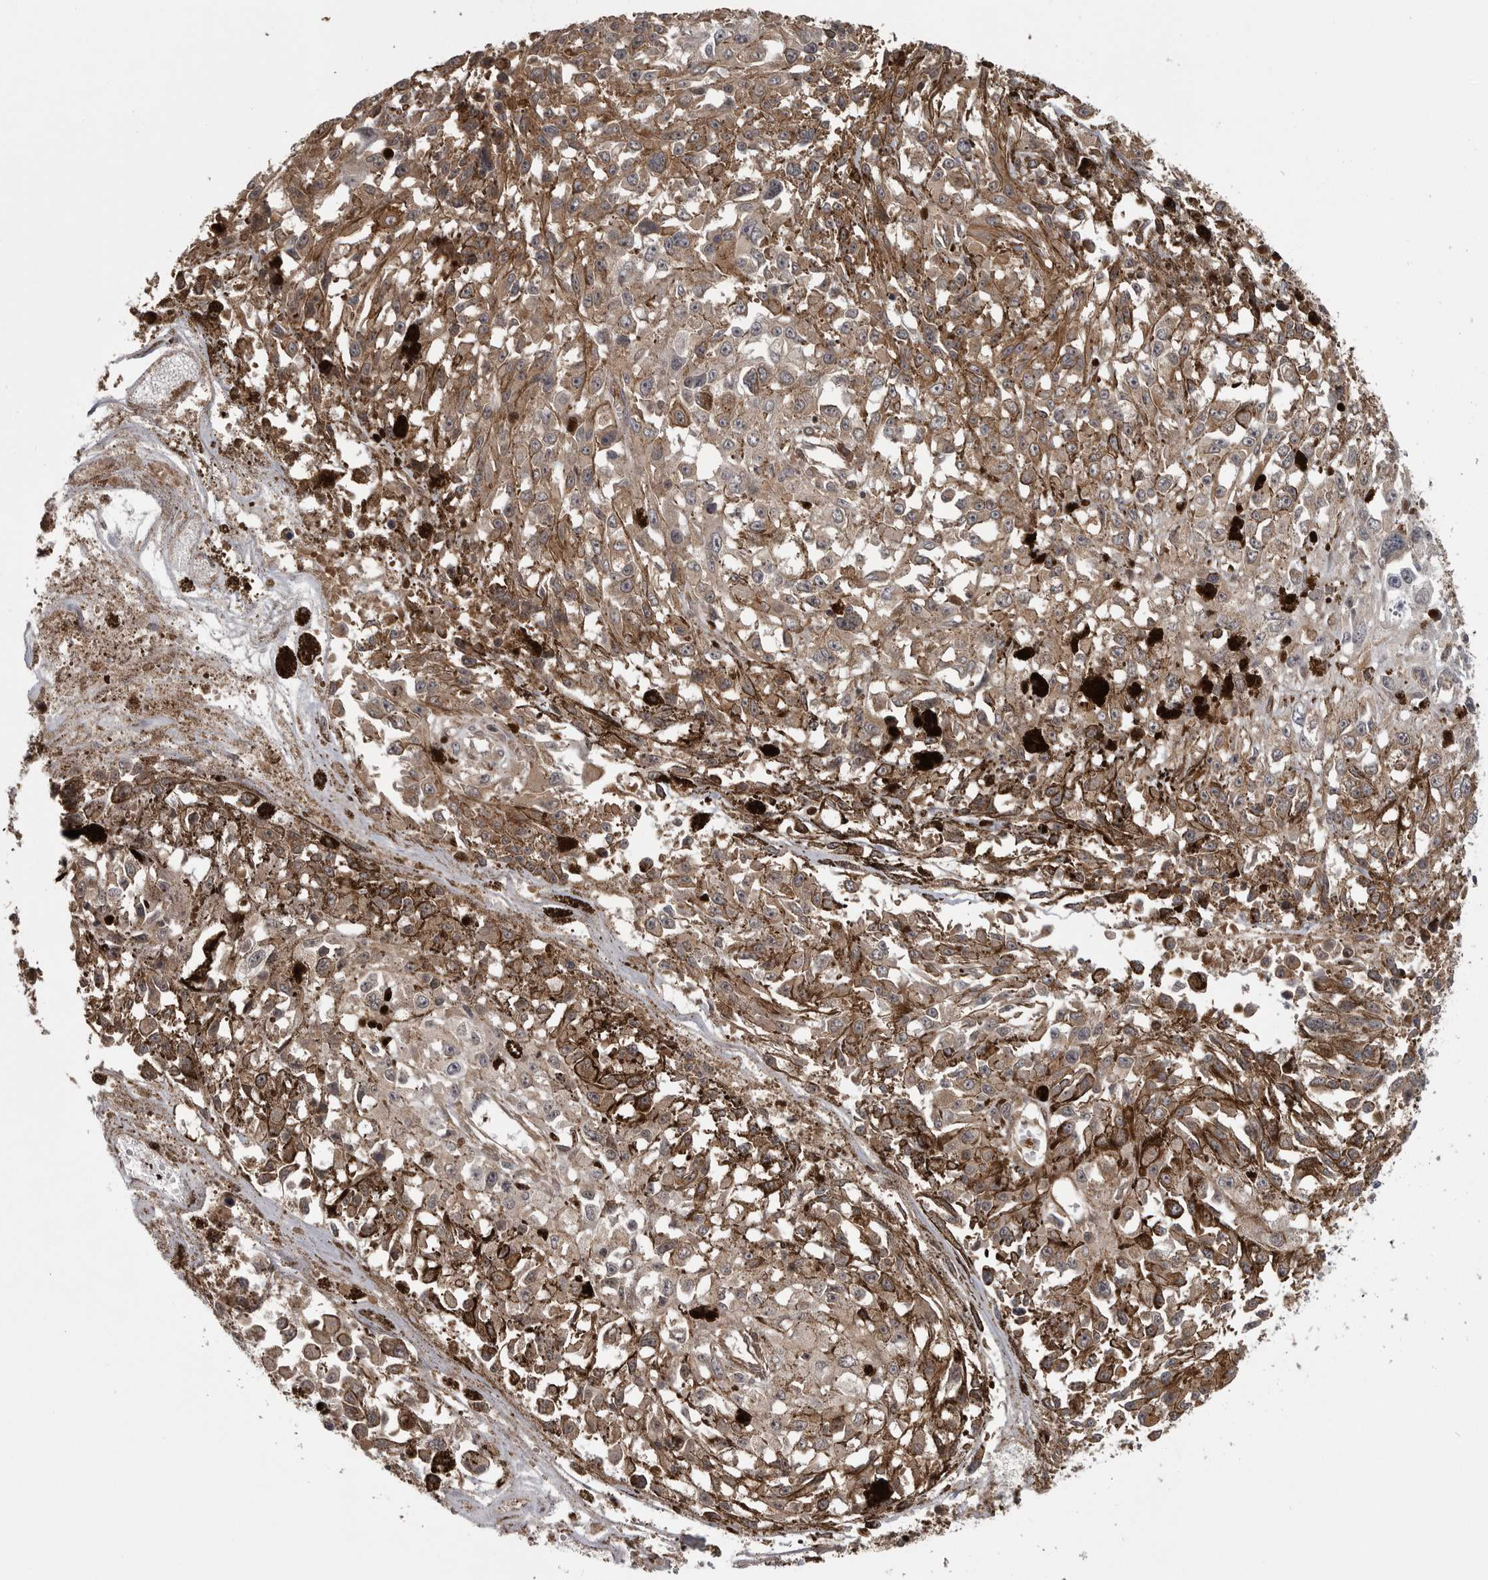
{"staining": {"intensity": "moderate", "quantity": ">75%", "location": "cytoplasmic/membranous"}, "tissue": "melanoma", "cell_type": "Tumor cells", "image_type": "cancer", "snomed": [{"axis": "morphology", "description": "Malignant melanoma, Metastatic site"}, {"axis": "topography", "description": "Lymph node"}], "caption": "This image displays immunohistochemistry (IHC) staining of melanoma, with medium moderate cytoplasmic/membranous staining in approximately >75% of tumor cells.", "gene": "ZNRF1", "patient": {"sex": "male", "age": 59}}